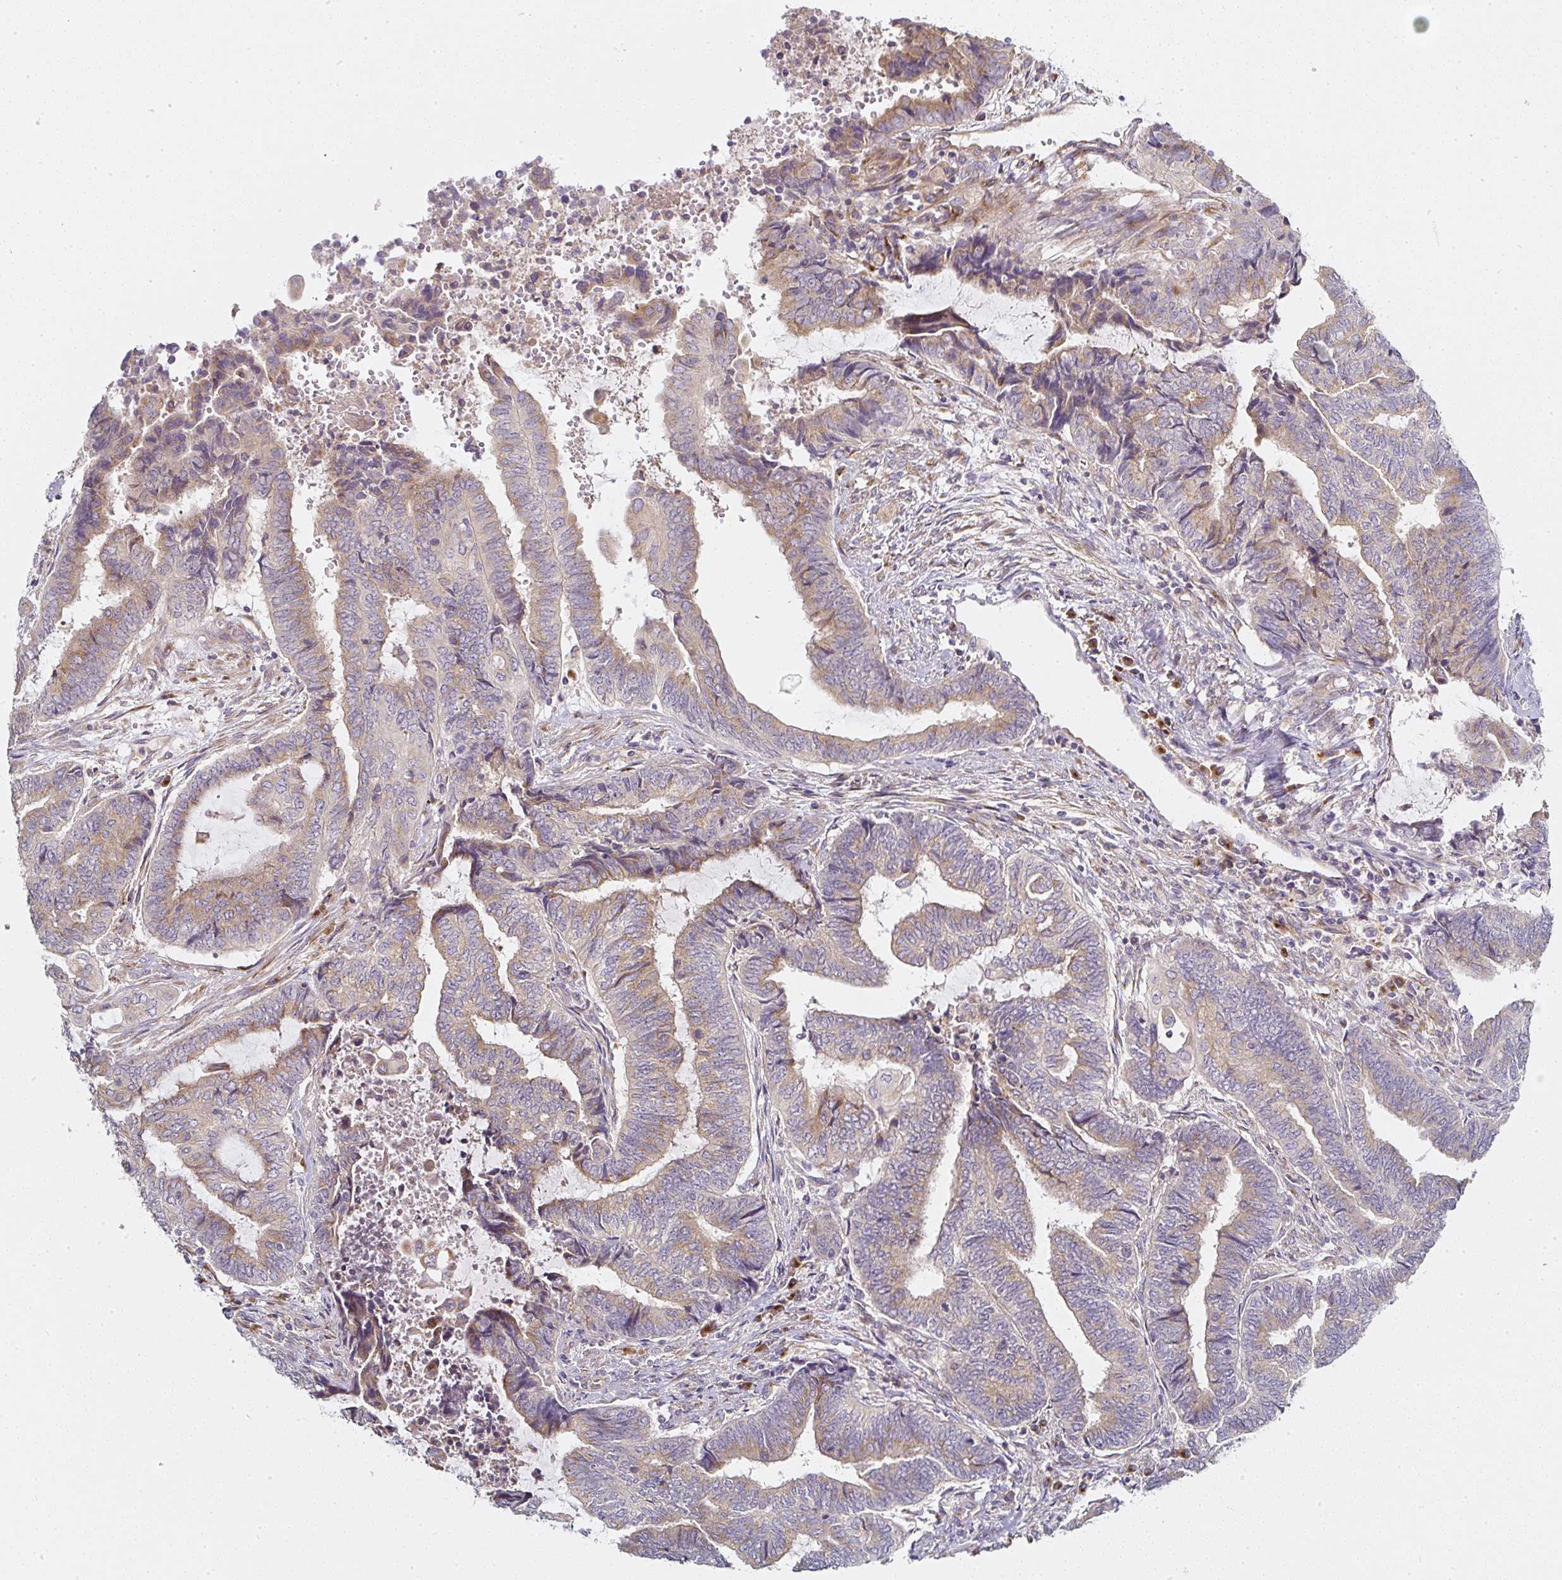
{"staining": {"intensity": "moderate", "quantity": "25%-75%", "location": "cytoplasmic/membranous"}, "tissue": "endometrial cancer", "cell_type": "Tumor cells", "image_type": "cancer", "snomed": [{"axis": "morphology", "description": "Adenocarcinoma, NOS"}, {"axis": "topography", "description": "Uterus"}, {"axis": "topography", "description": "Endometrium"}], "caption": "Human adenocarcinoma (endometrial) stained for a protein (brown) reveals moderate cytoplasmic/membranous positive positivity in approximately 25%-75% of tumor cells.", "gene": "MLX", "patient": {"sex": "female", "age": 70}}